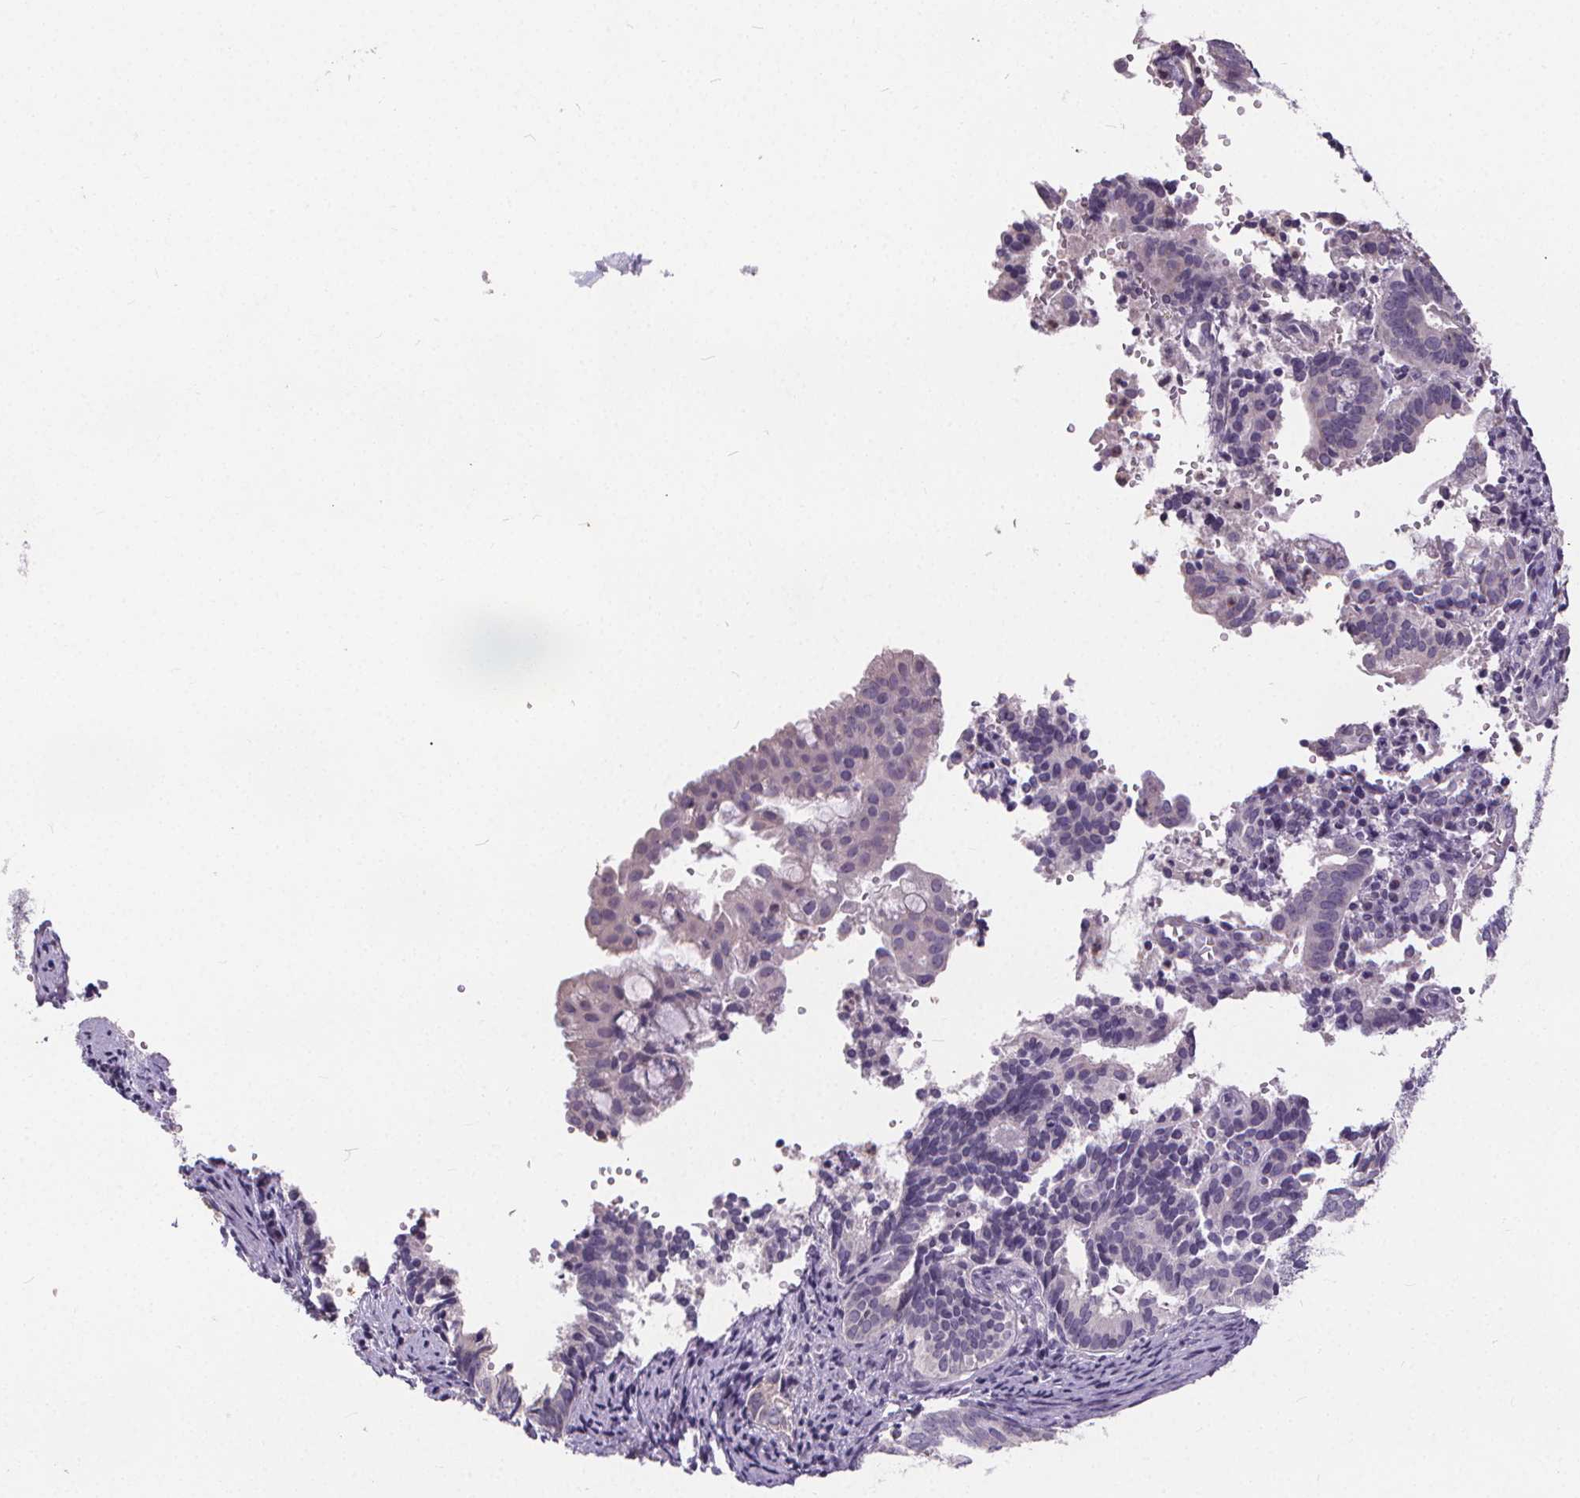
{"staining": {"intensity": "negative", "quantity": "none", "location": "none"}, "tissue": "endometrial cancer", "cell_type": "Tumor cells", "image_type": "cancer", "snomed": [{"axis": "morphology", "description": "Adenocarcinoma, NOS"}, {"axis": "topography", "description": "Endometrium"}], "caption": "Immunohistochemistry of human endometrial cancer shows no positivity in tumor cells.", "gene": "ATP6V1D", "patient": {"sex": "female", "age": 75}}